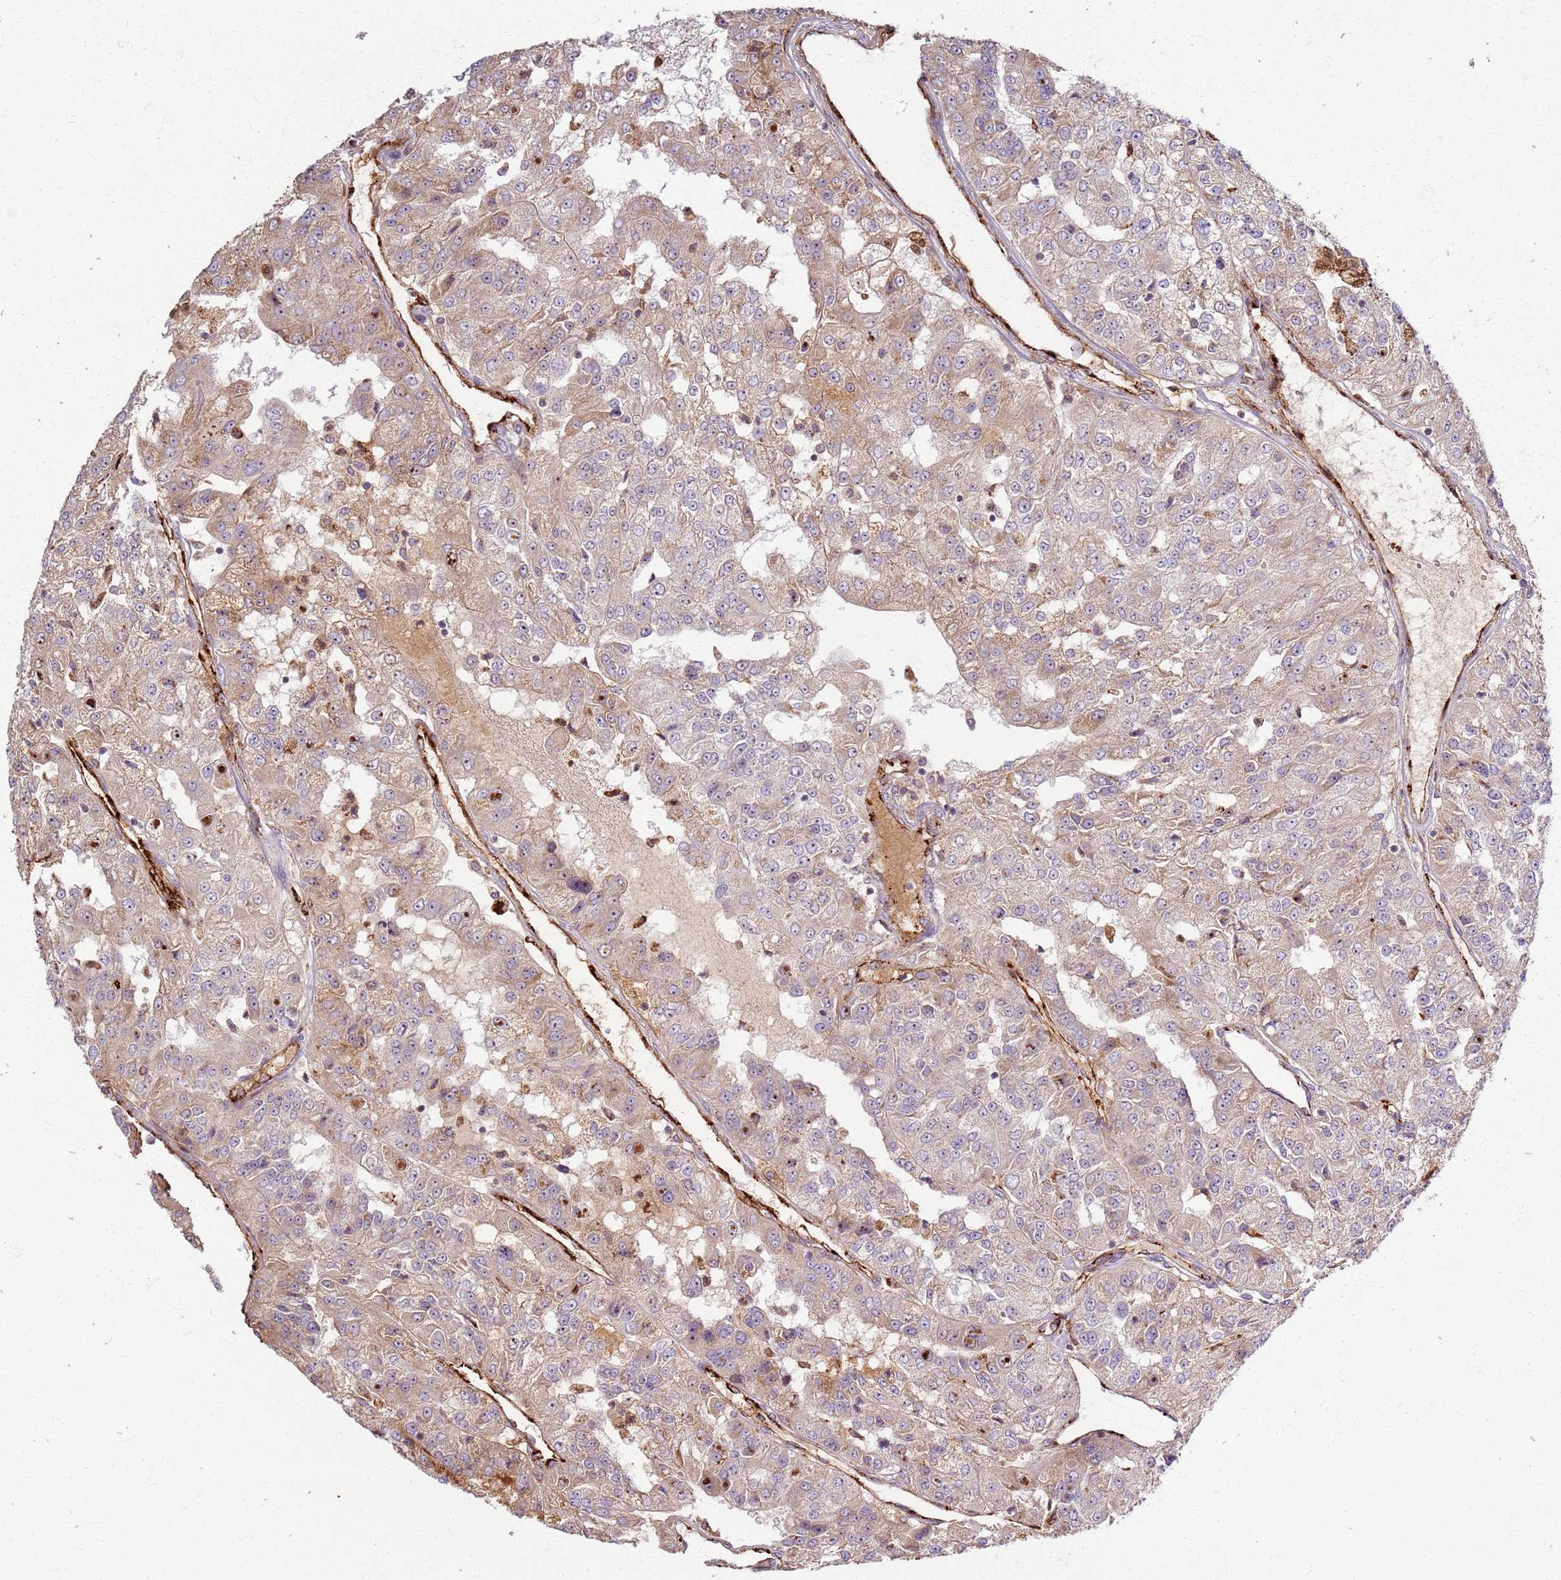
{"staining": {"intensity": "moderate", "quantity": "25%-75%", "location": "cytoplasmic/membranous"}, "tissue": "renal cancer", "cell_type": "Tumor cells", "image_type": "cancer", "snomed": [{"axis": "morphology", "description": "Adenocarcinoma, NOS"}, {"axis": "topography", "description": "Kidney"}], "caption": "Human renal cancer (adenocarcinoma) stained with a protein marker reveals moderate staining in tumor cells.", "gene": "KRI1", "patient": {"sex": "female", "age": 63}}